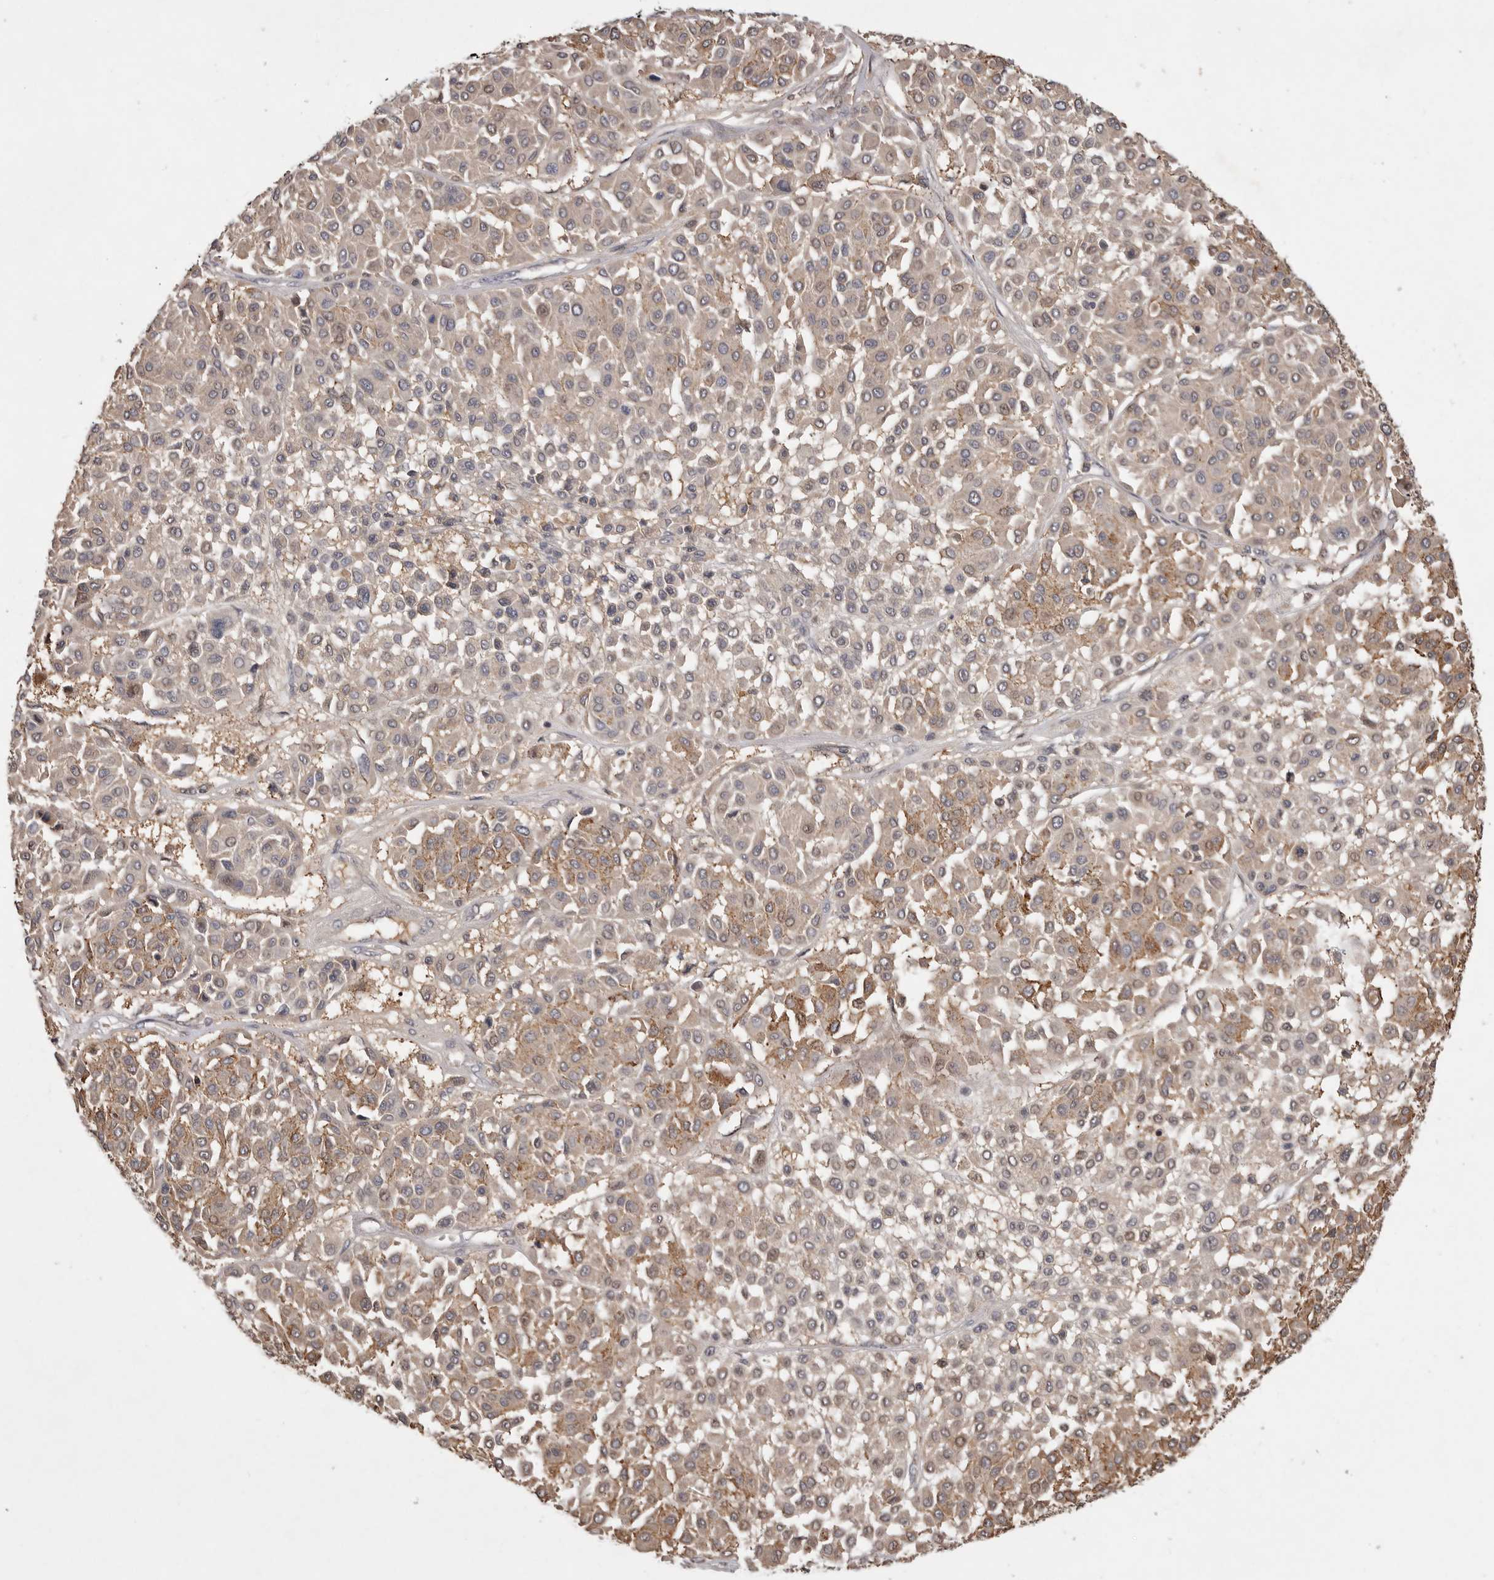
{"staining": {"intensity": "moderate", "quantity": "<25%", "location": "cytoplasmic/membranous"}, "tissue": "melanoma", "cell_type": "Tumor cells", "image_type": "cancer", "snomed": [{"axis": "morphology", "description": "Malignant melanoma, Metastatic site"}, {"axis": "topography", "description": "Soft tissue"}], "caption": "Immunohistochemistry (IHC) of malignant melanoma (metastatic site) displays low levels of moderate cytoplasmic/membranous staining in about <25% of tumor cells.", "gene": "VN1R4", "patient": {"sex": "male", "age": 41}}